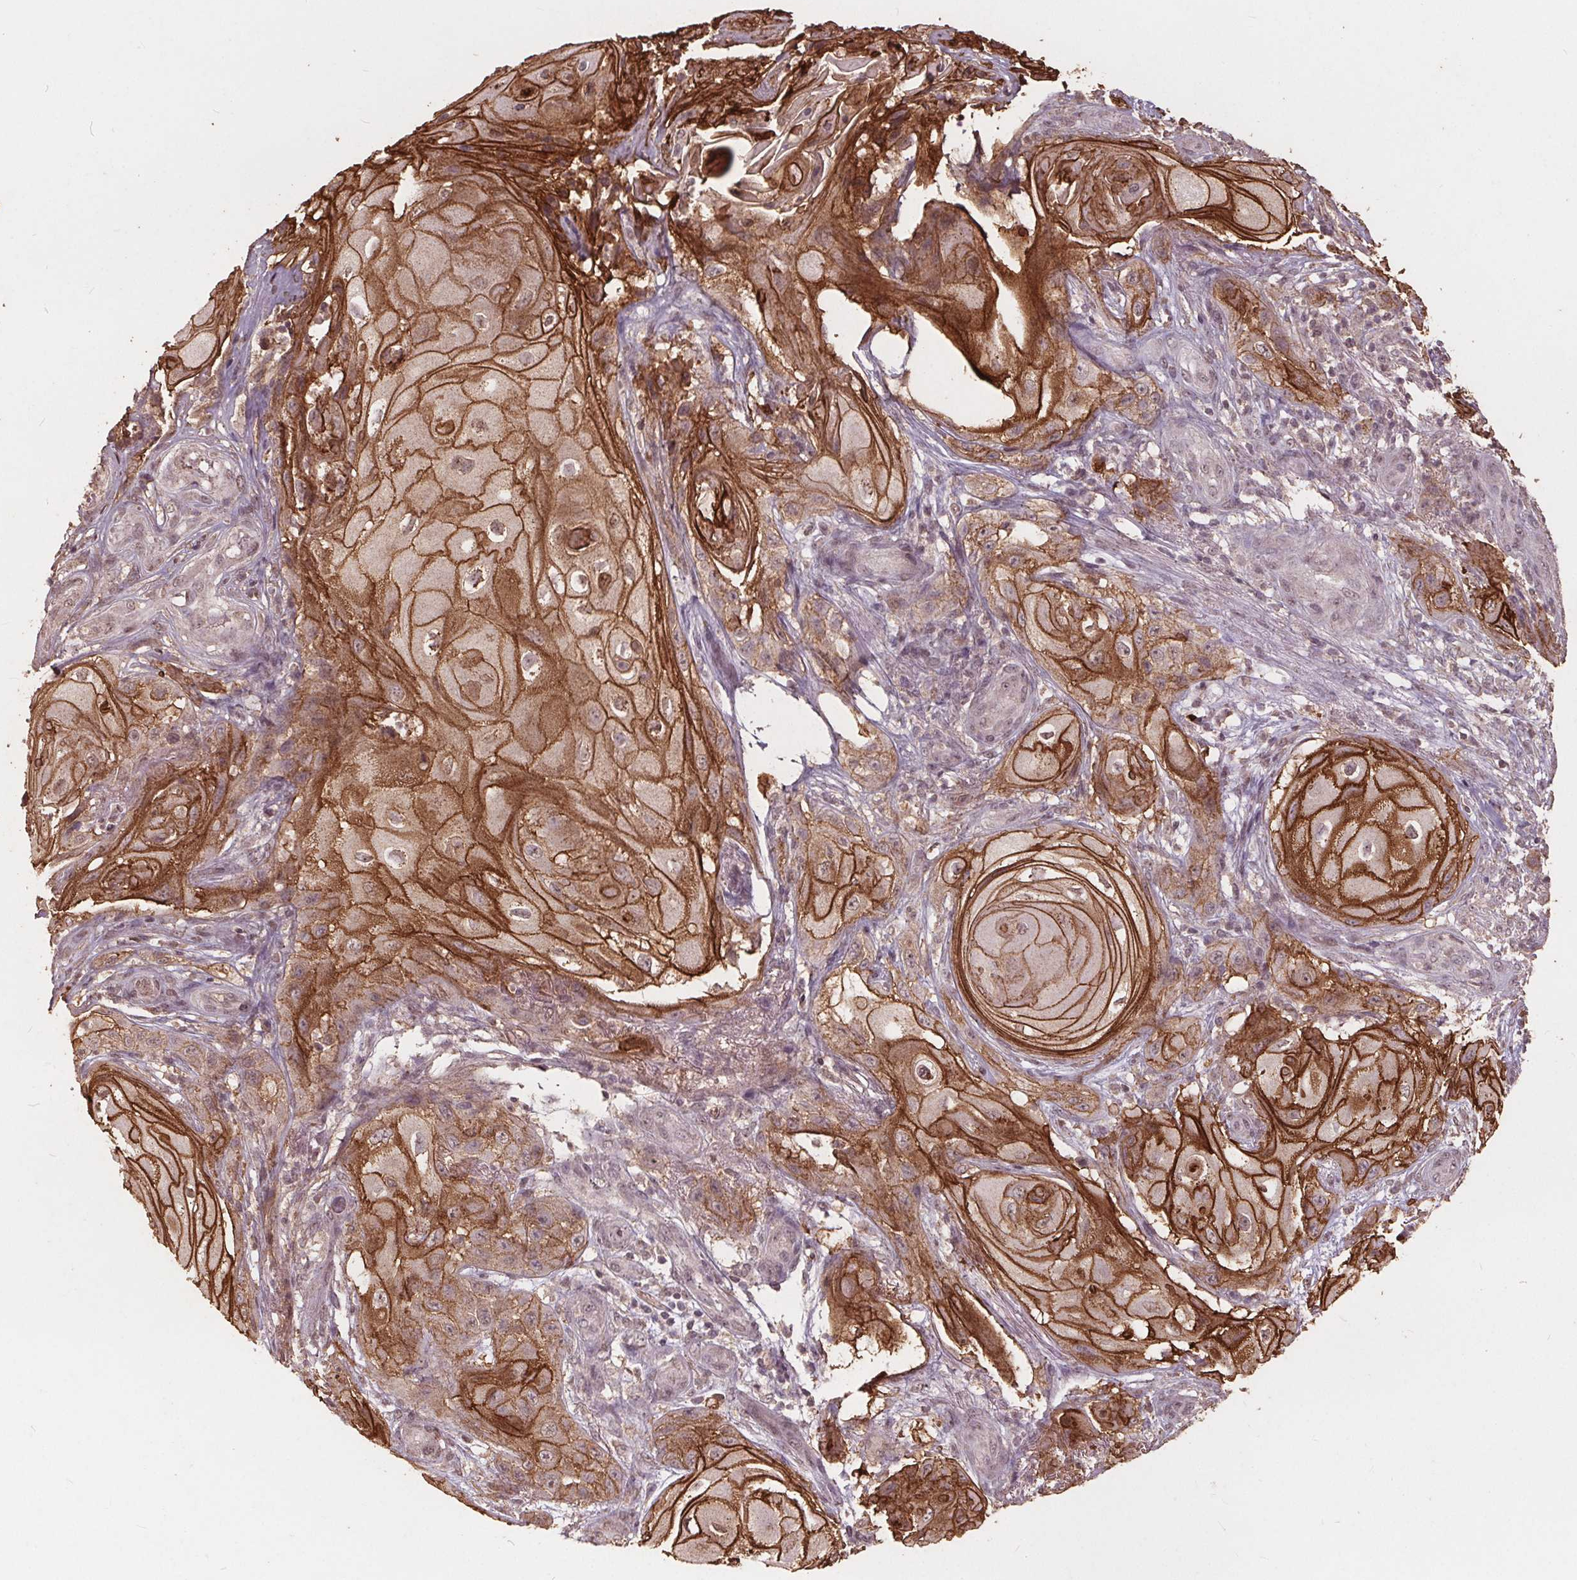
{"staining": {"intensity": "moderate", "quantity": ">75%", "location": "cytoplasmic/membranous"}, "tissue": "skin cancer", "cell_type": "Tumor cells", "image_type": "cancer", "snomed": [{"axis": "morphology", "description": "Squamous cell carcinoma, NOS"}, {"axis": "topography", "description": "Skin"}], "caption": "Immunohistochemical staining of human skin cancer (squamous cell carcinoma) displays medium levels of moderate cytoplasmic/membranous protein positivity in approximately >75% of tumor cells.", "gene": "DSG3", "patient": {"sex": "male", "age": 62}}